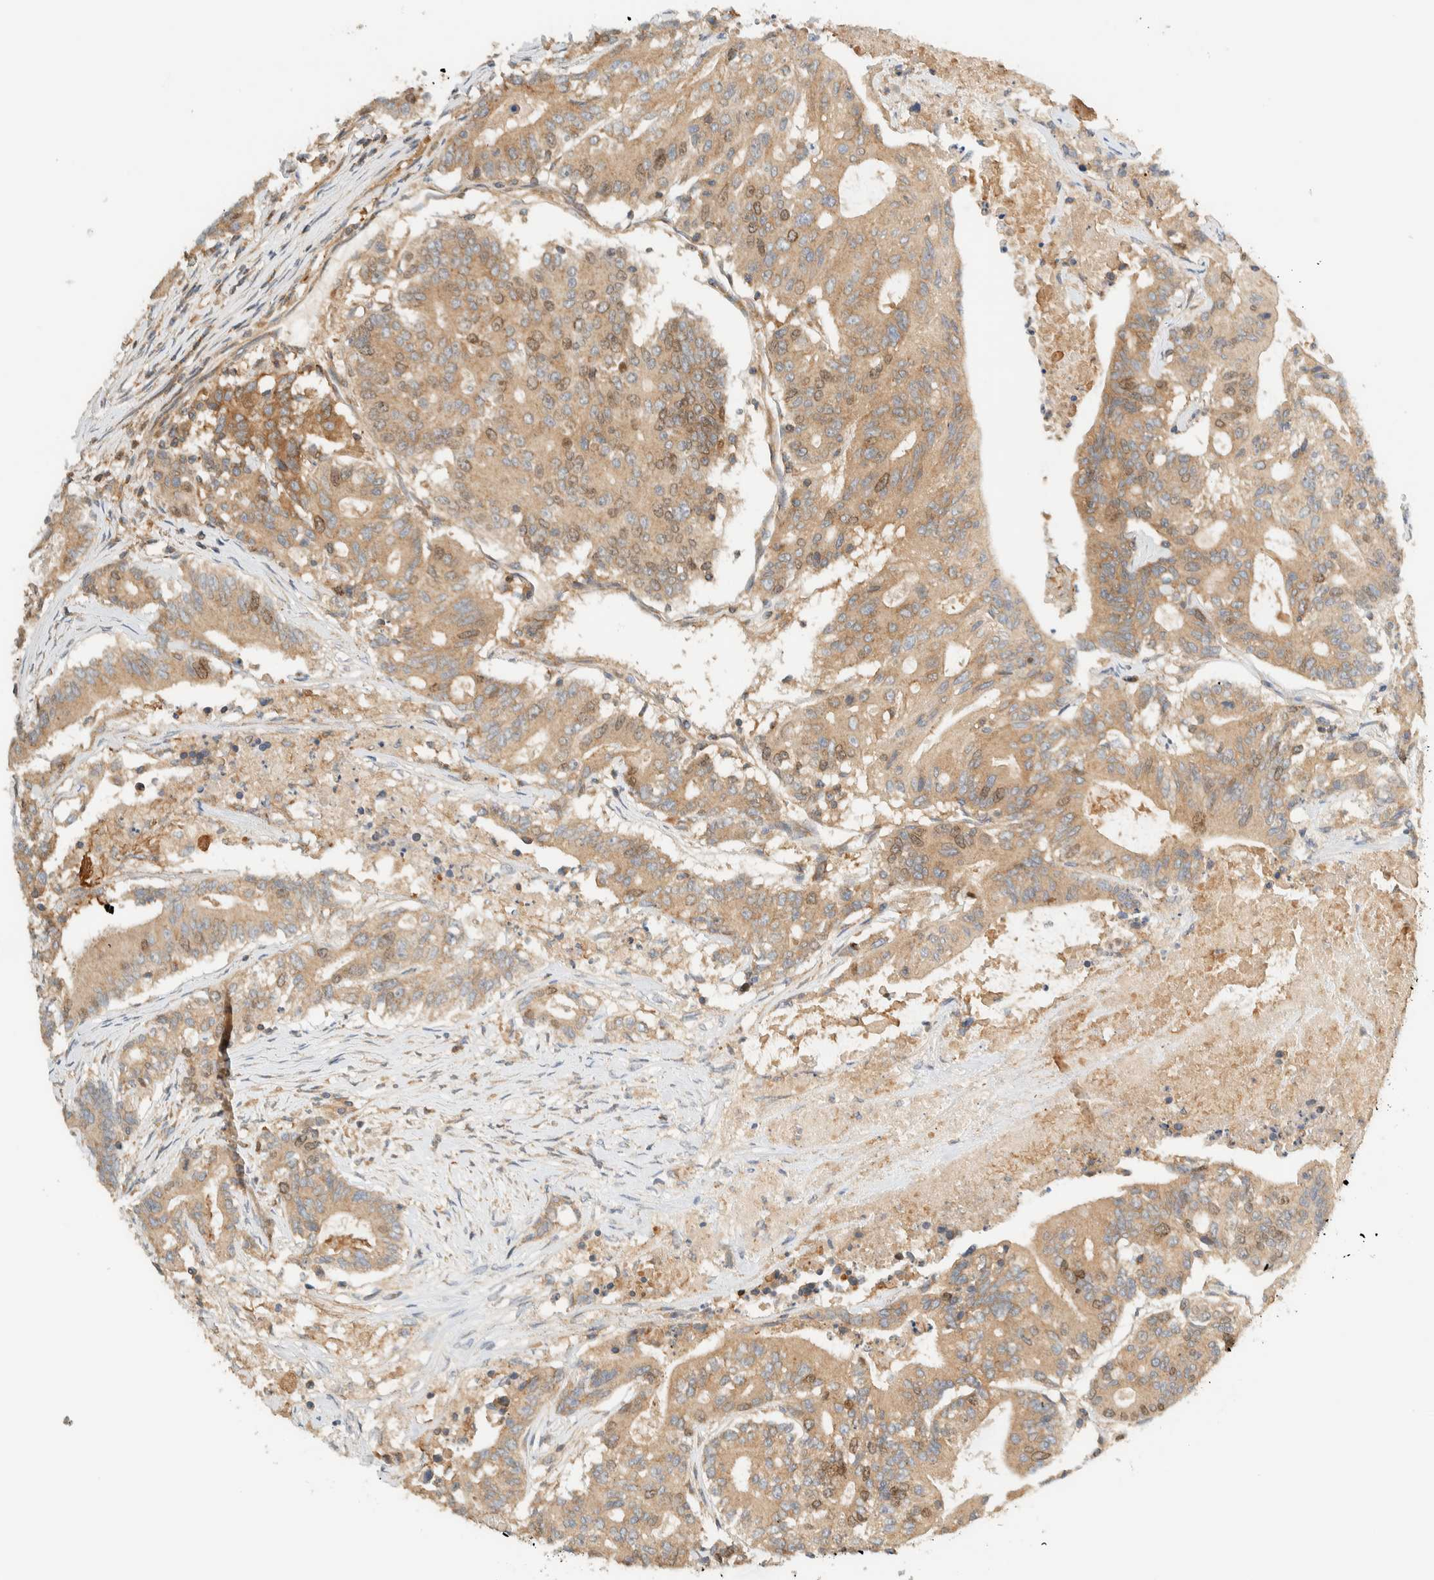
{"staining": {"intensity": "weak", "quantity": ">75%", "location": "cytoplasmic/membranous"}, "tissue": "colorectal cancer", "cell_type": "Tumor cells", "image_type": "cancer", "snomed": [{"axis": "morphology", "description": "Adenocarcinoma, NOS"}, {"axis": "topography", "description": "Colon"}], "caption": "Approximately >75% of tumor cells in adenocarcinoma (colorectal) display weak cytoplasmic/membranous protein staining as visualized by brown immunohistochemical staining.", "gene": "ARFGEF1", "patient": {"sex": "female", "age": 77}}